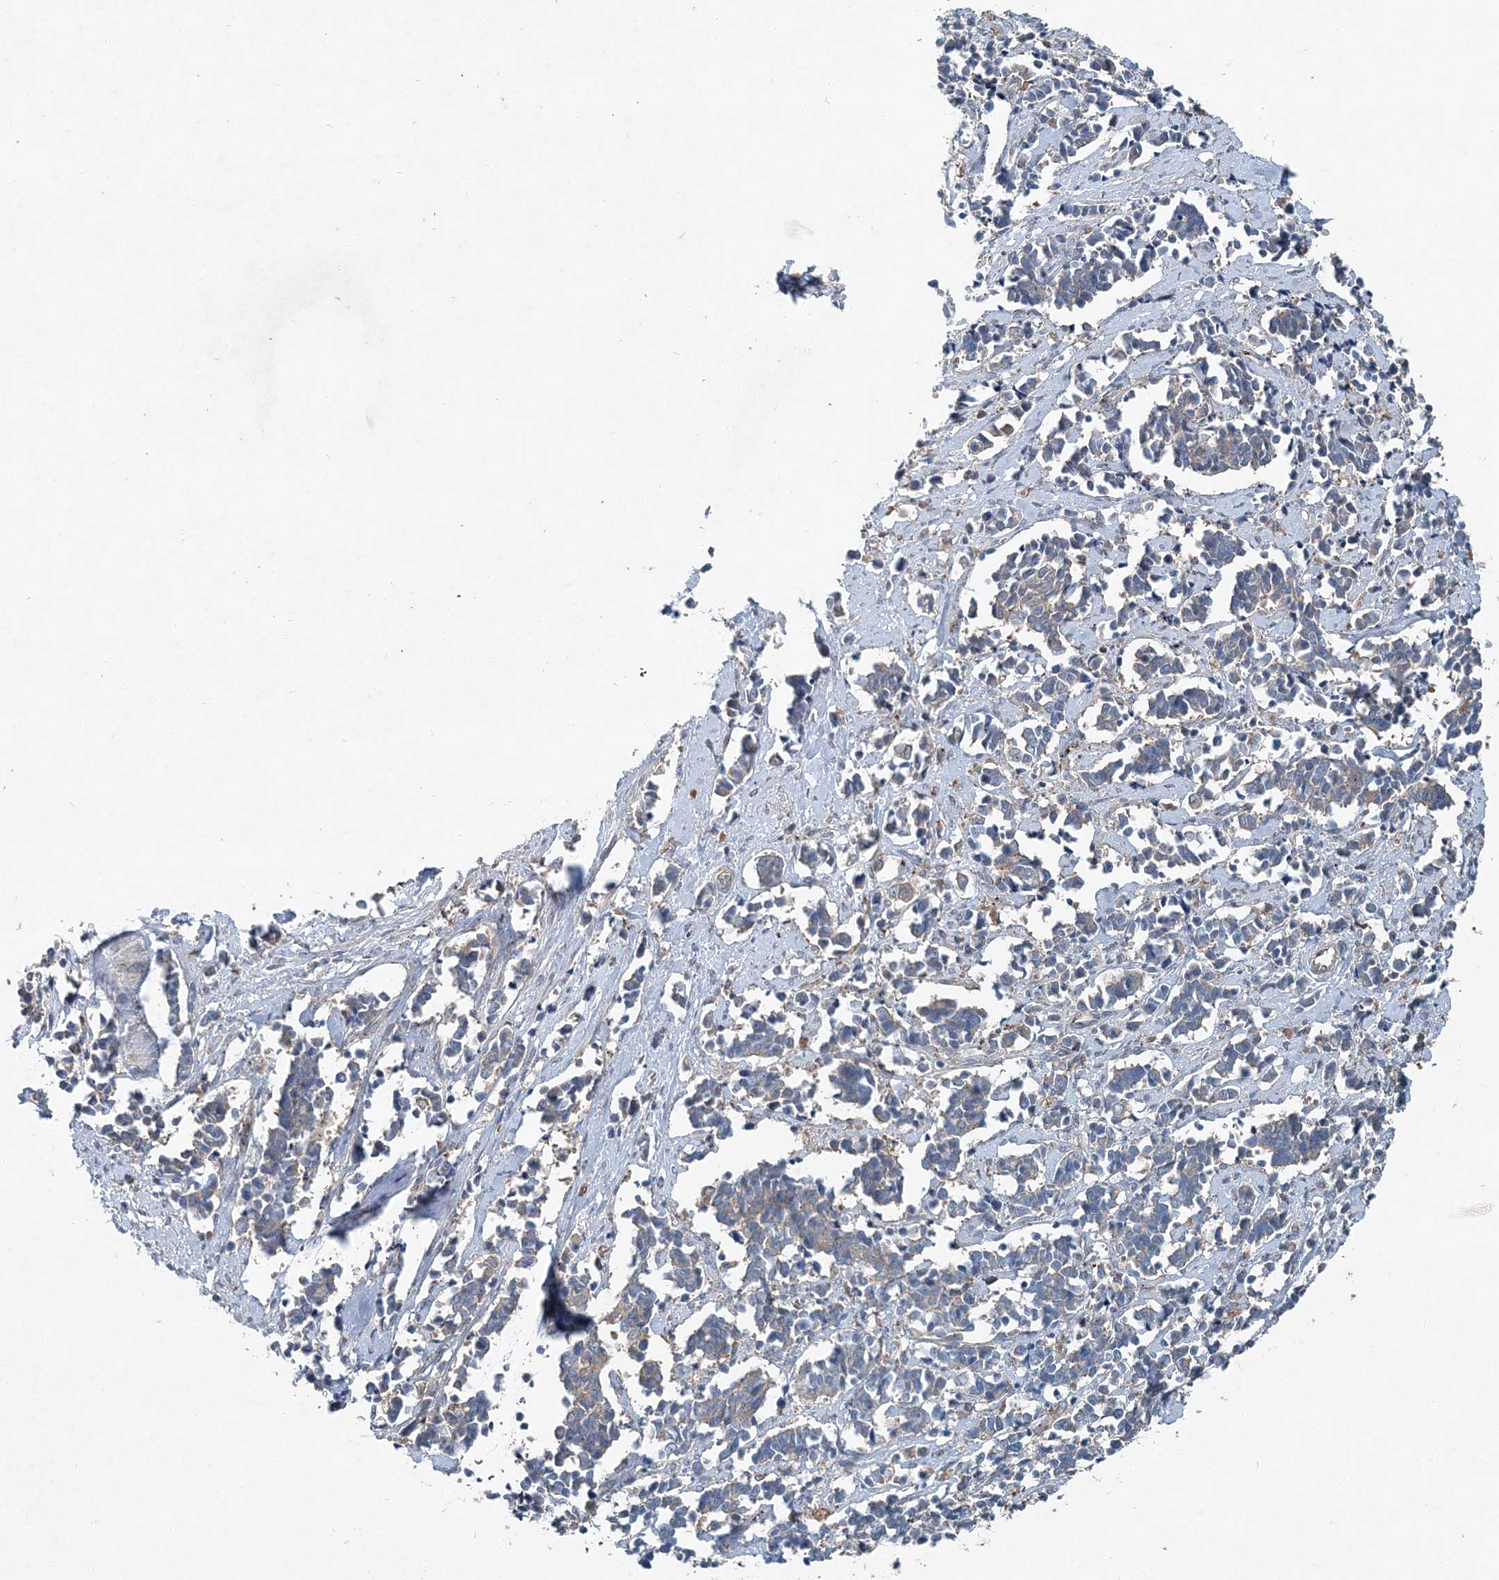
{"staining": {"intensity": "negative", "quantity": "none", "location": "none"}, "tissue": "cervical cancer", "cell_type": "Tumor cells", "image_type": "cancer", "snomed": [{"axis": "morphology", "description": "Normal tissue, NOS"}, {"axis": "morphology", "description": "Squamous cell carcinoma, NOS"}, {"axis": "topography", "description": "Cervix"}], "caption": "A histopathology image of cervical cancer stained for a protein shows no brown staining in tumor cells.", "gene": "ABHD14B", "patient": {"sex": "female", "age": 35}}